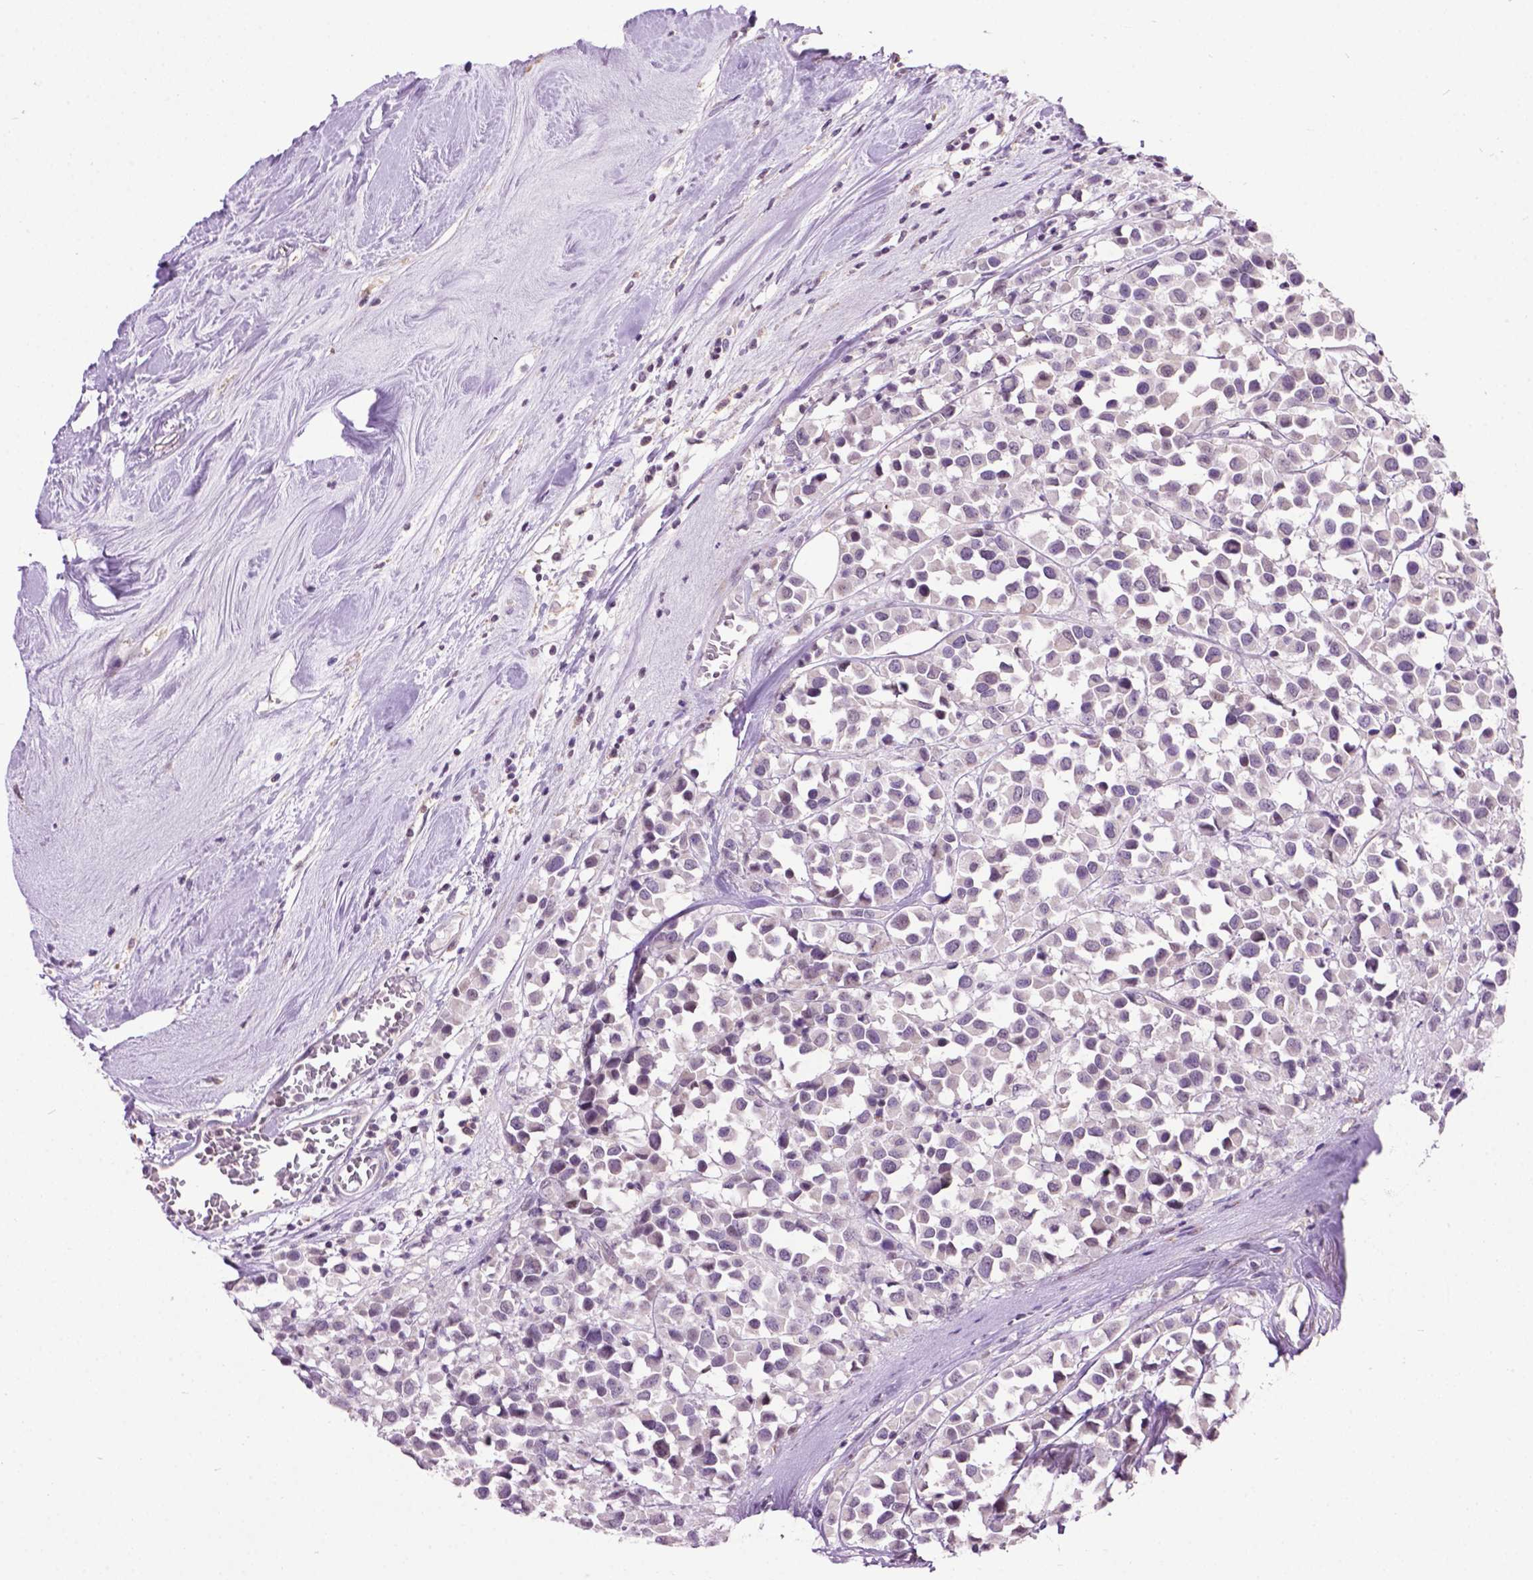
{"staining": {"intensity": "negative", "quantity": "none", "location": "none"}, "tissue": "breast cancer", "cell_type": "Tumor cells", "image_type": "cancer", "snomed": [{"axis": "morphology", "description": "Duct carcinoma"}, {"axis": "topography", "description": "Breast"}], "caption": "This is an immunohistochemistry (IHC) histopathology image of breast cancer. There is no positivity in tumor cells.", "gene": "TH", "patient": {"sex": "female", "age": 61}}